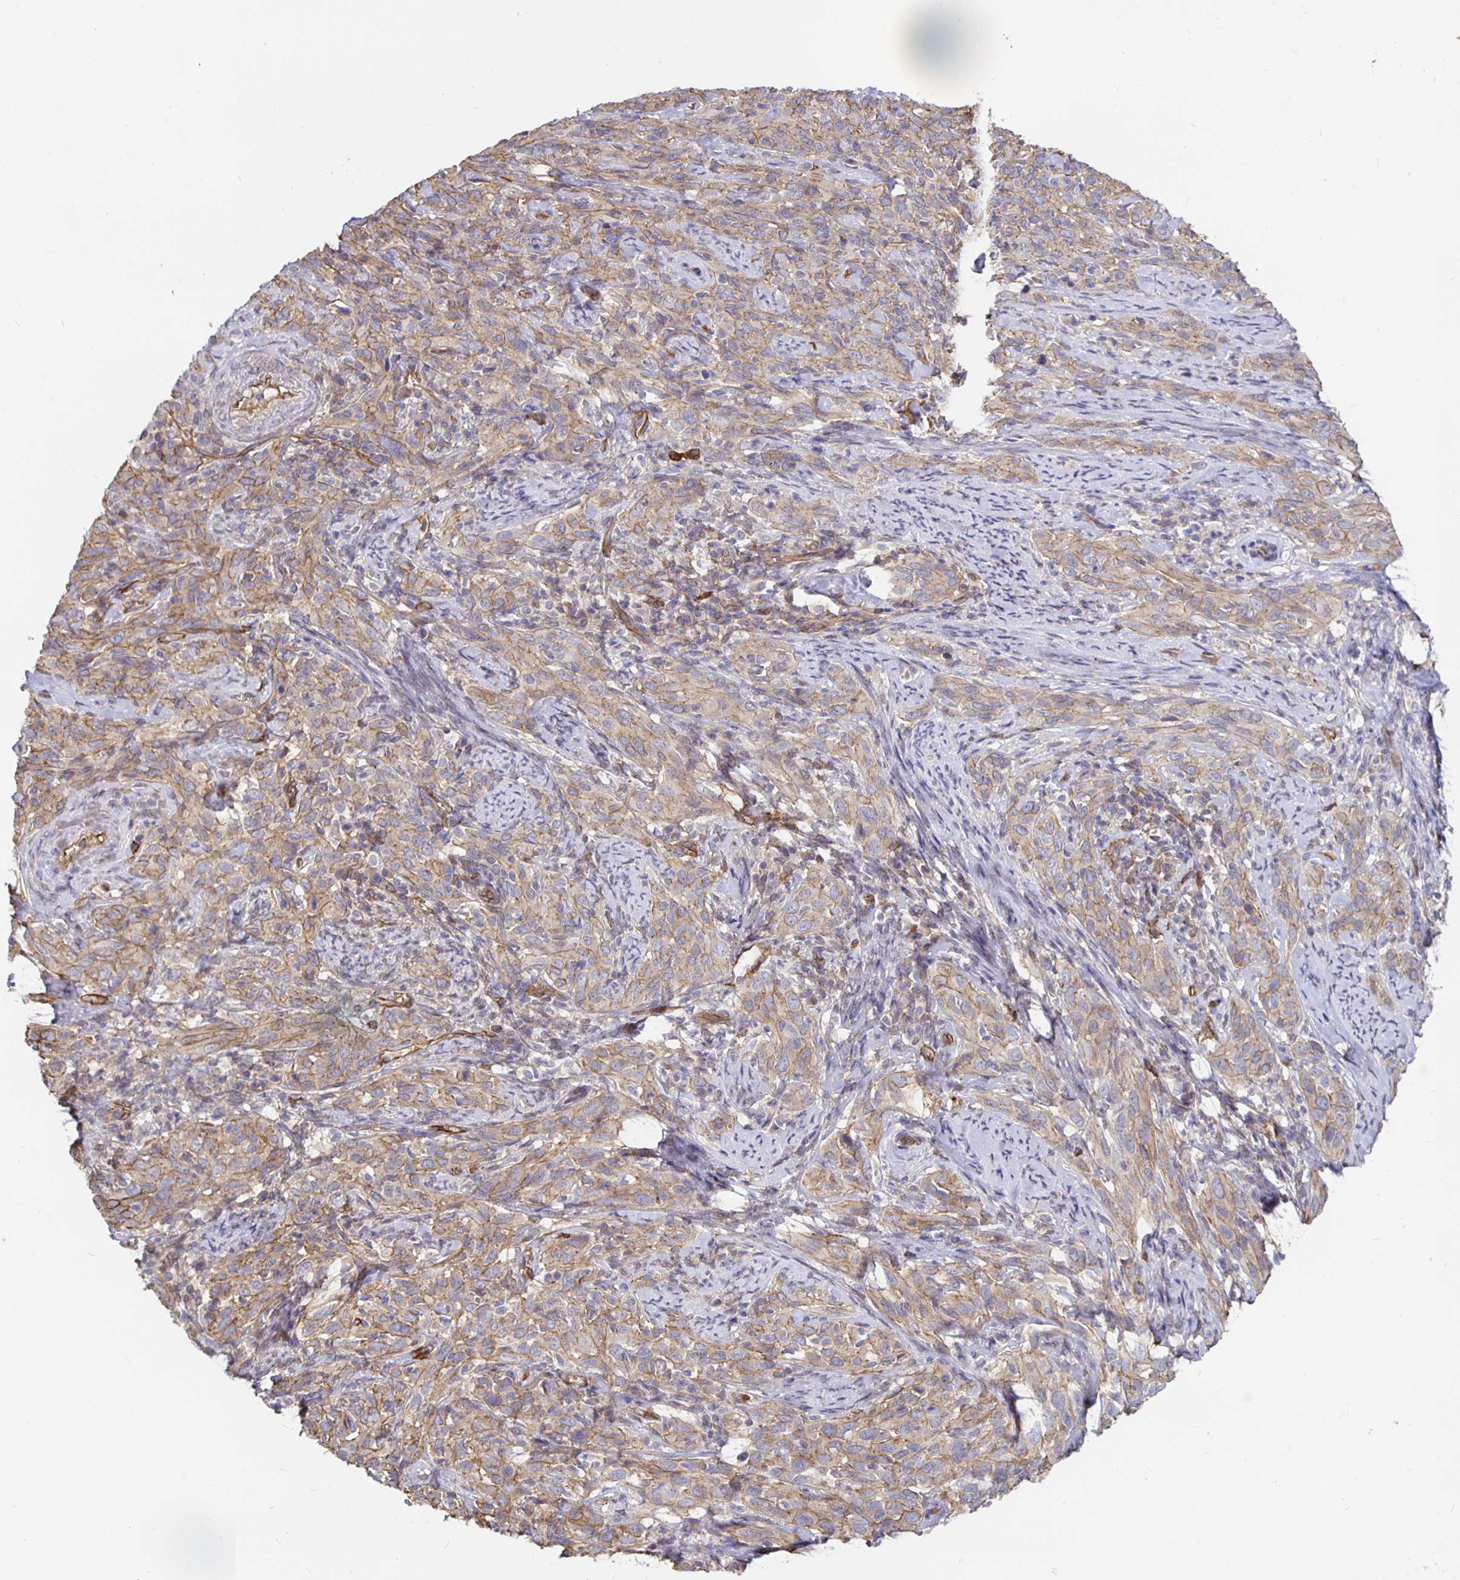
{"staining": {"intensity": "moderate", "quantity": "25%-75%", "location": "cytoplasmic/membranous"}, "tissue": "cervical cancer", "cell_type": "Tumor cells", "image_type": "cancer", "snomed": [{"axis": "morphology", "description": "Normal tissue, NOS"}, {"axis": "morphology", "description": "Squamous cell carcinoma, NOS"}, {"axis": "topography", "description": "Cervix"}], "caption": "Immunohistochemistry image of cervical cancer stained for a protein (brown), which reveals medium levels of moderate cytoplasmic/membranous positivity in approximately 25%-75% of tumor cells.", "gene": "ARHGEF39", "patient": {"sex": "female", "age": 51}}